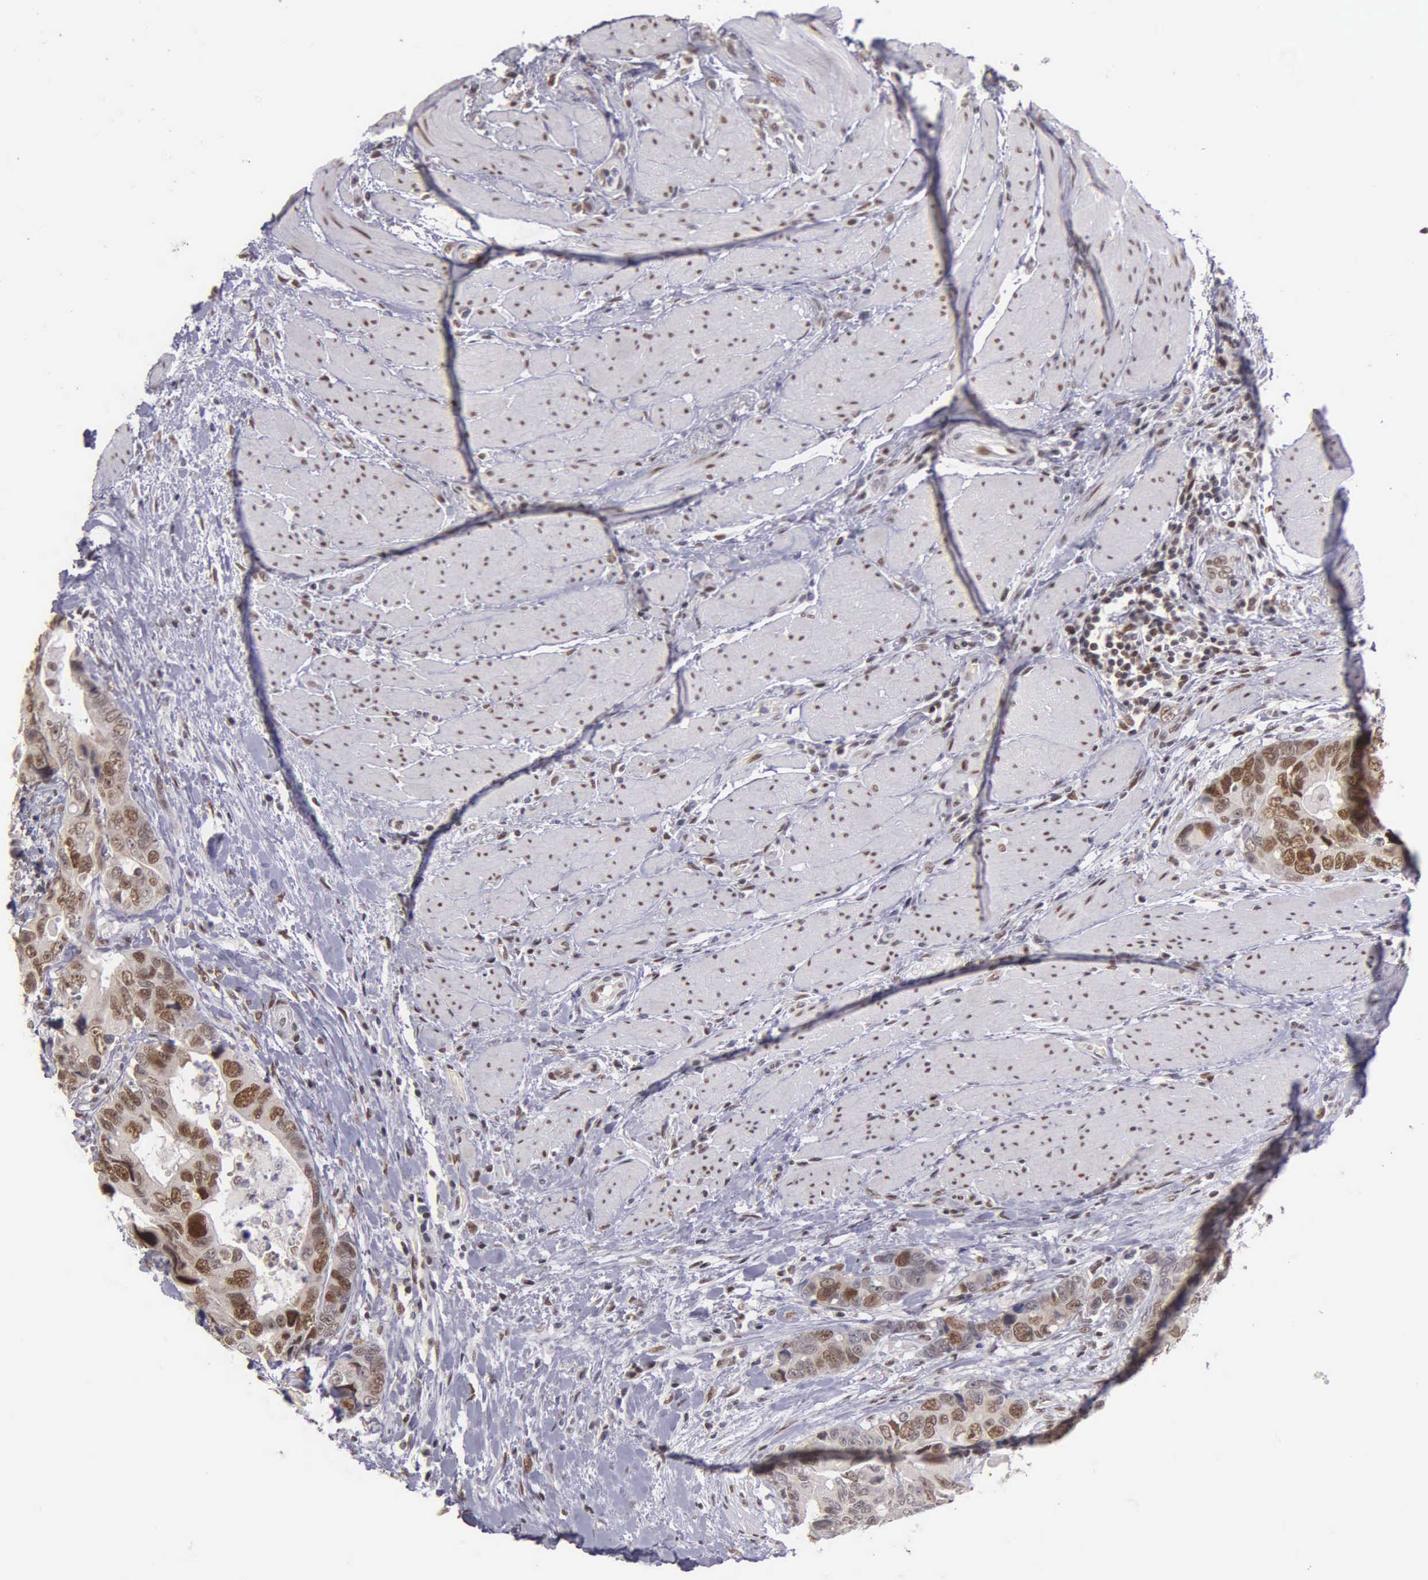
{"staining": {"intensity": "moderate", "quantity": "25%-75%", "location": "cytoplasmic/membranous,nuclear"}, "tissue": "colorectal cancer", "cell_type": "Tumor cells", "image_type": "cancer", "snomed": [{"axis": "morphology", "description": "Adenocarcinoma, NOS"}, {"axis": "topography", "description": "Rectum"}], "caption": "Human colorectal adenocarcinoma stained for a protein (brown) reveals moderate cytoplasmic/membranous and nuclear positive expression in approximately 25%-75% of tumor cells.", "gene": "UBR7", "patient": {"sex": "female", "age": 67}}